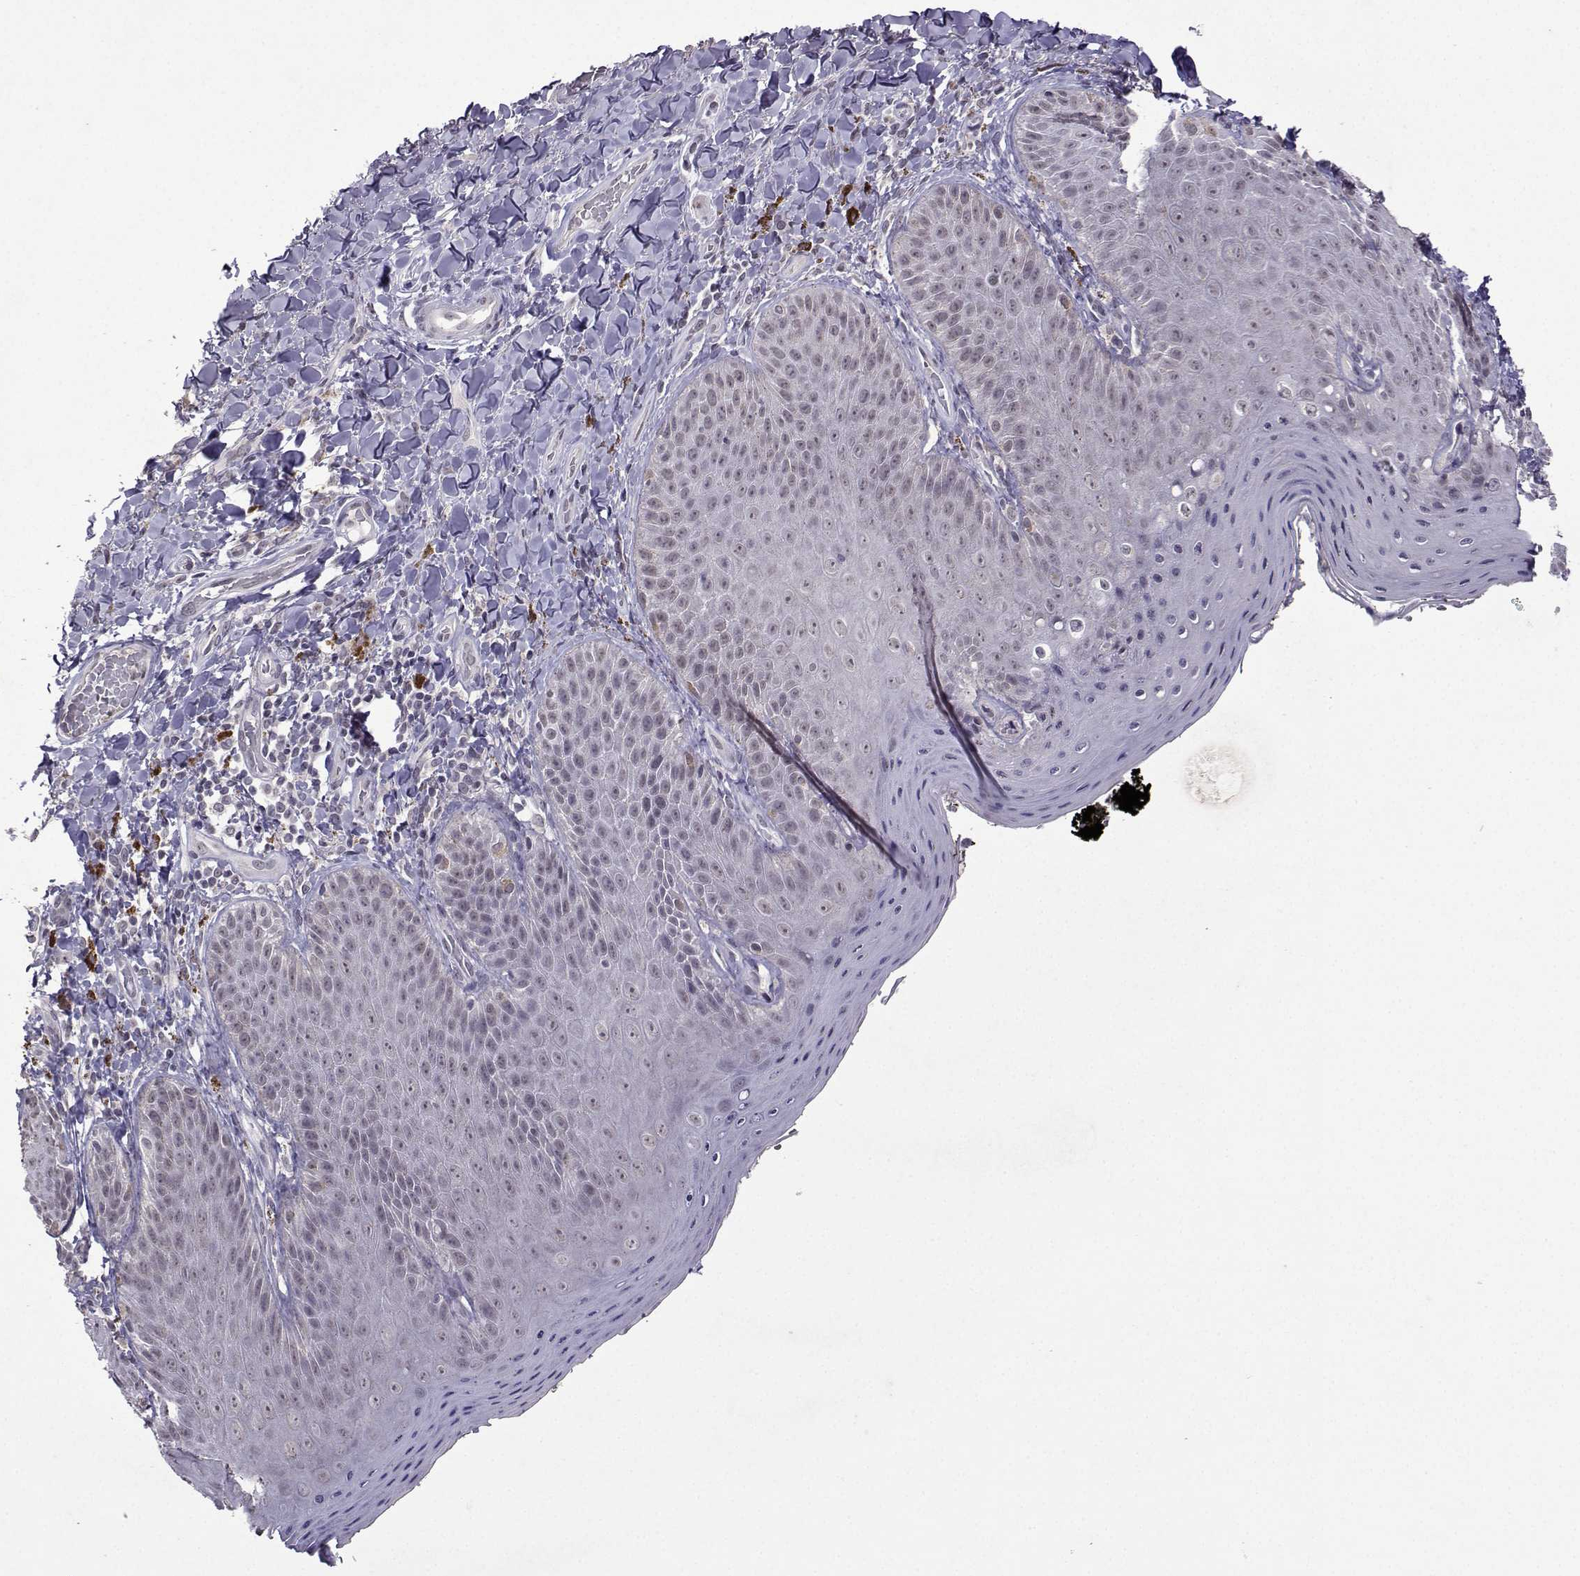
{"staining": {"intensity": "negative", "quantity": "none", "location": "none"}, "tissue": "skin", "cell_type": "Epidermal cells", "image_type": "normal", "snomed": [{"axis": "morphology", "description": "Normal tissue, NOS"}, {"axis": "topography", "description": "Anal"}], "caption": "IHC of benign human skin reveals no staining in epidermal cells.", "gene": "CCL28", "patient": {"sex": "male", "age": 53}}